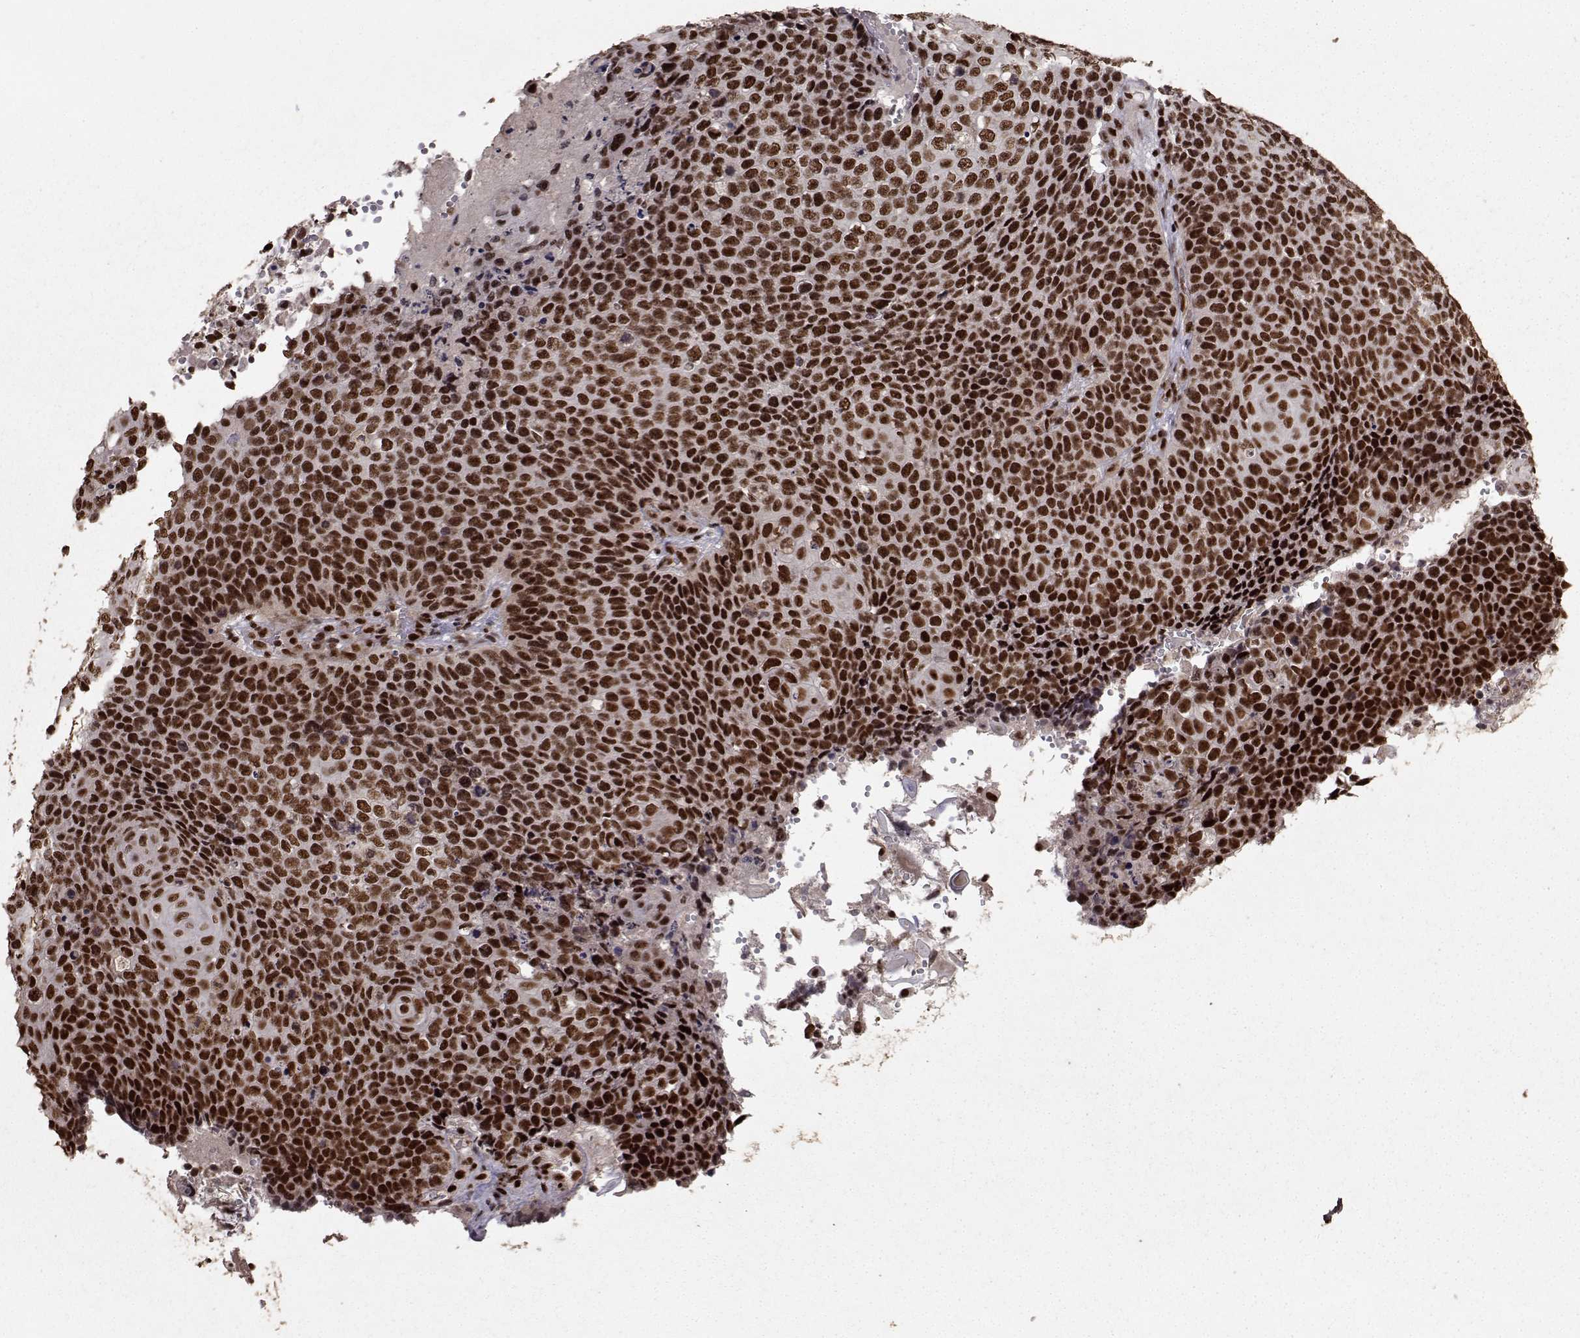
{"staining": {"intensity": "strong", "quantity": ">75%", "location": "nuclear"}, "tissue": "cervical cancer", "cell_type": "Tumor cells", "image_type": "cancer", "snomed": [{"axis": "morphology", "description": "Squamous cell carcinoma, NOS"}, {"axis": "topography", "description": "Cervix"}], "caption": "Immunohistochemical staining of cervical cancer (squamous cell carcinoma) reveals high levels of strong nuclear protein expression in about >75% of tumor cells.", "gene": "SF1", "patient": {"sex": "female", "age": 39}}